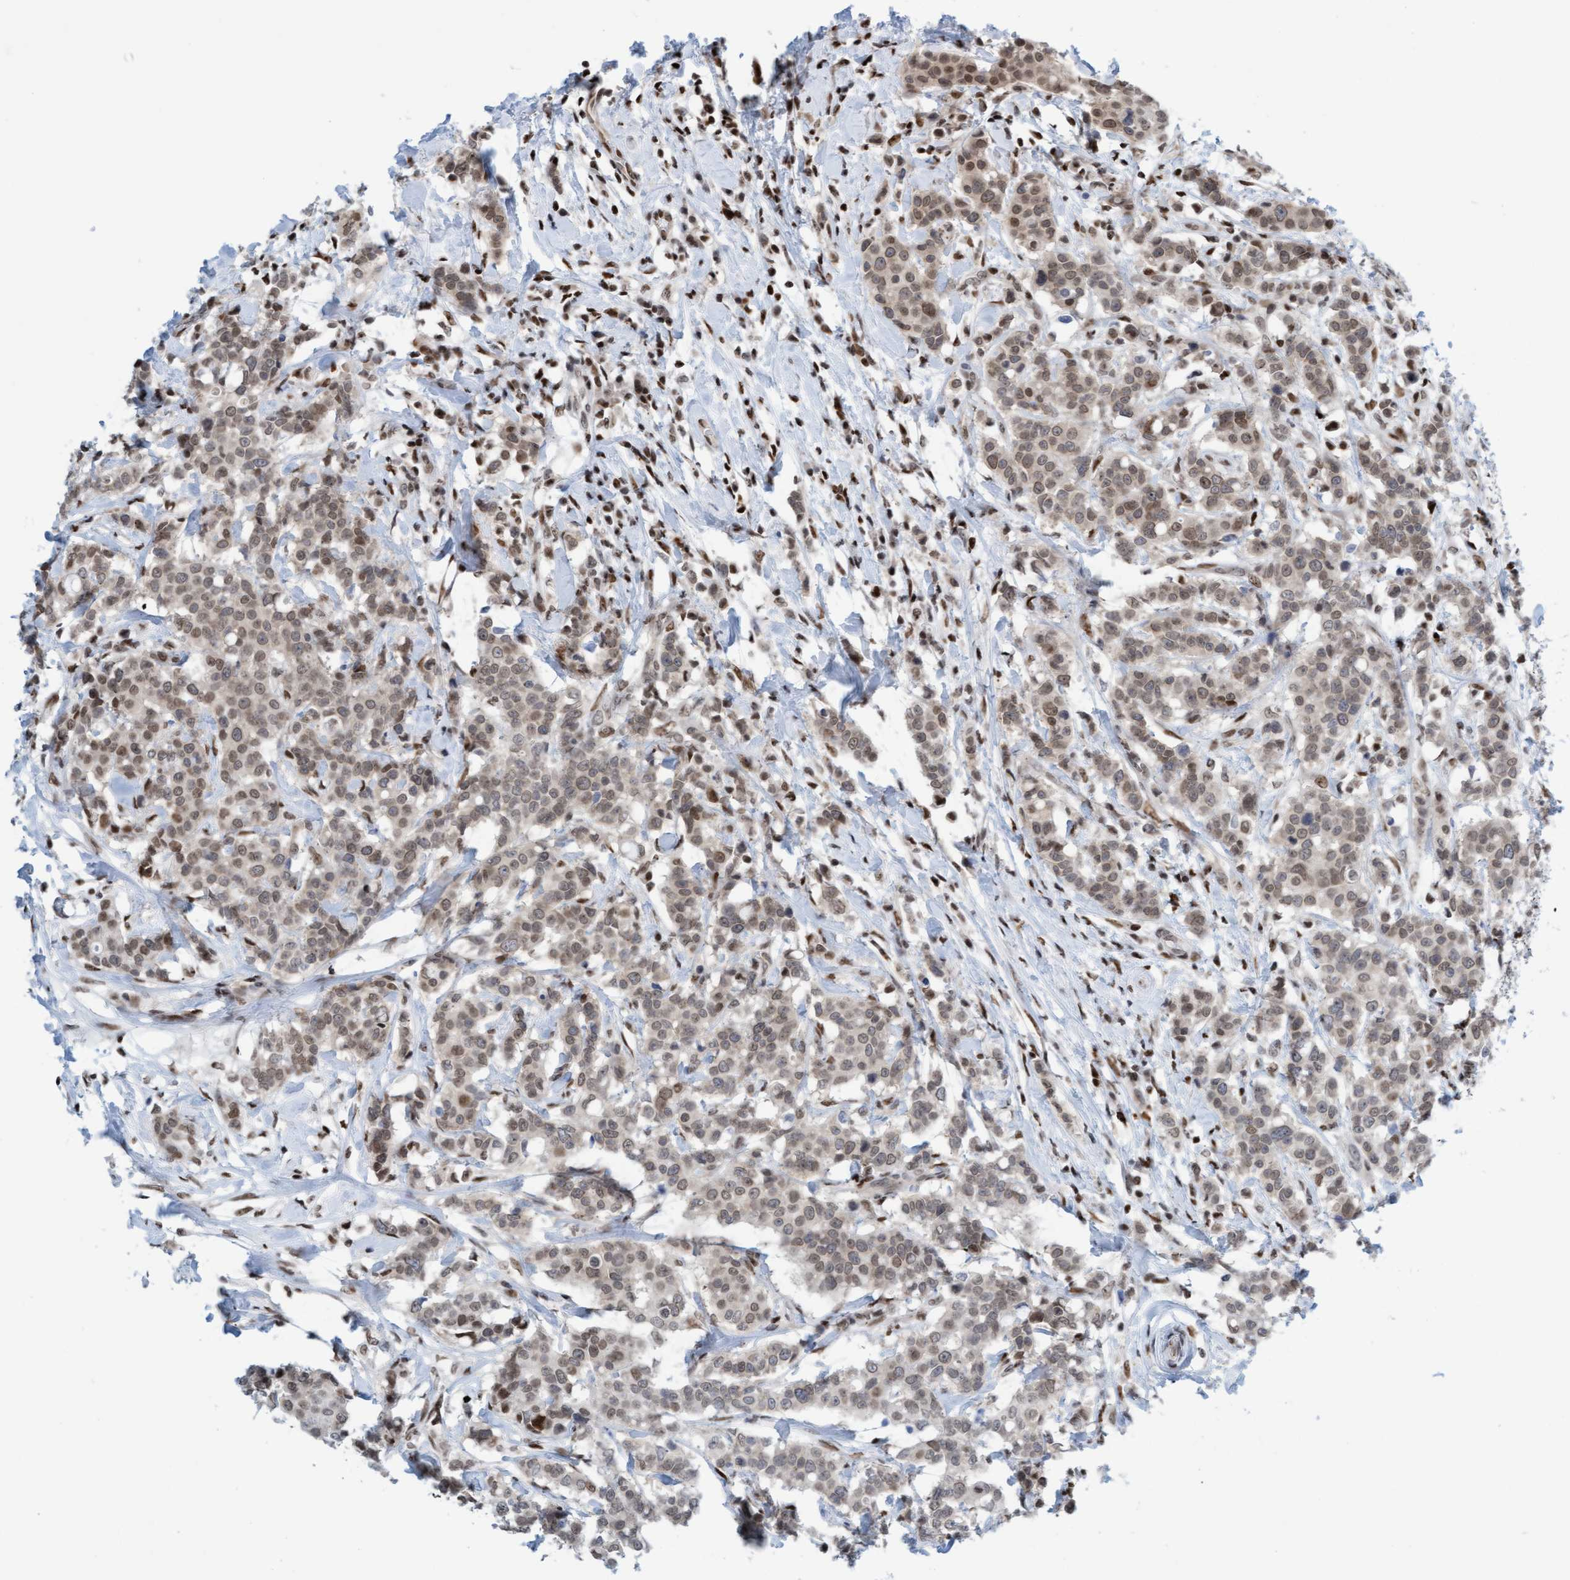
{"staining": {"intensity": "weak", "quantity": ">75%", "location": "cytoplasmic/membranous,nuclear"}, "tissue": "breast cancer", "cell_type": "Tumor cells", "image_type": "cancer", "snomed": [{"axis": "morphology", "description": "Duct carcinoma"}, {"axis": "topography", "description": "Breast"}], "caption": "Breast cancer tissue exhibits weak cytoplasmic/membranous and nuclear positivity in about >75% of tumor cells, visualized by immunohistochemistry. Ihc stains the protein in brown and the nuclei are stained blue.", "gene": "GLRX2", "patient": {"sex": "female", "age": 27}}